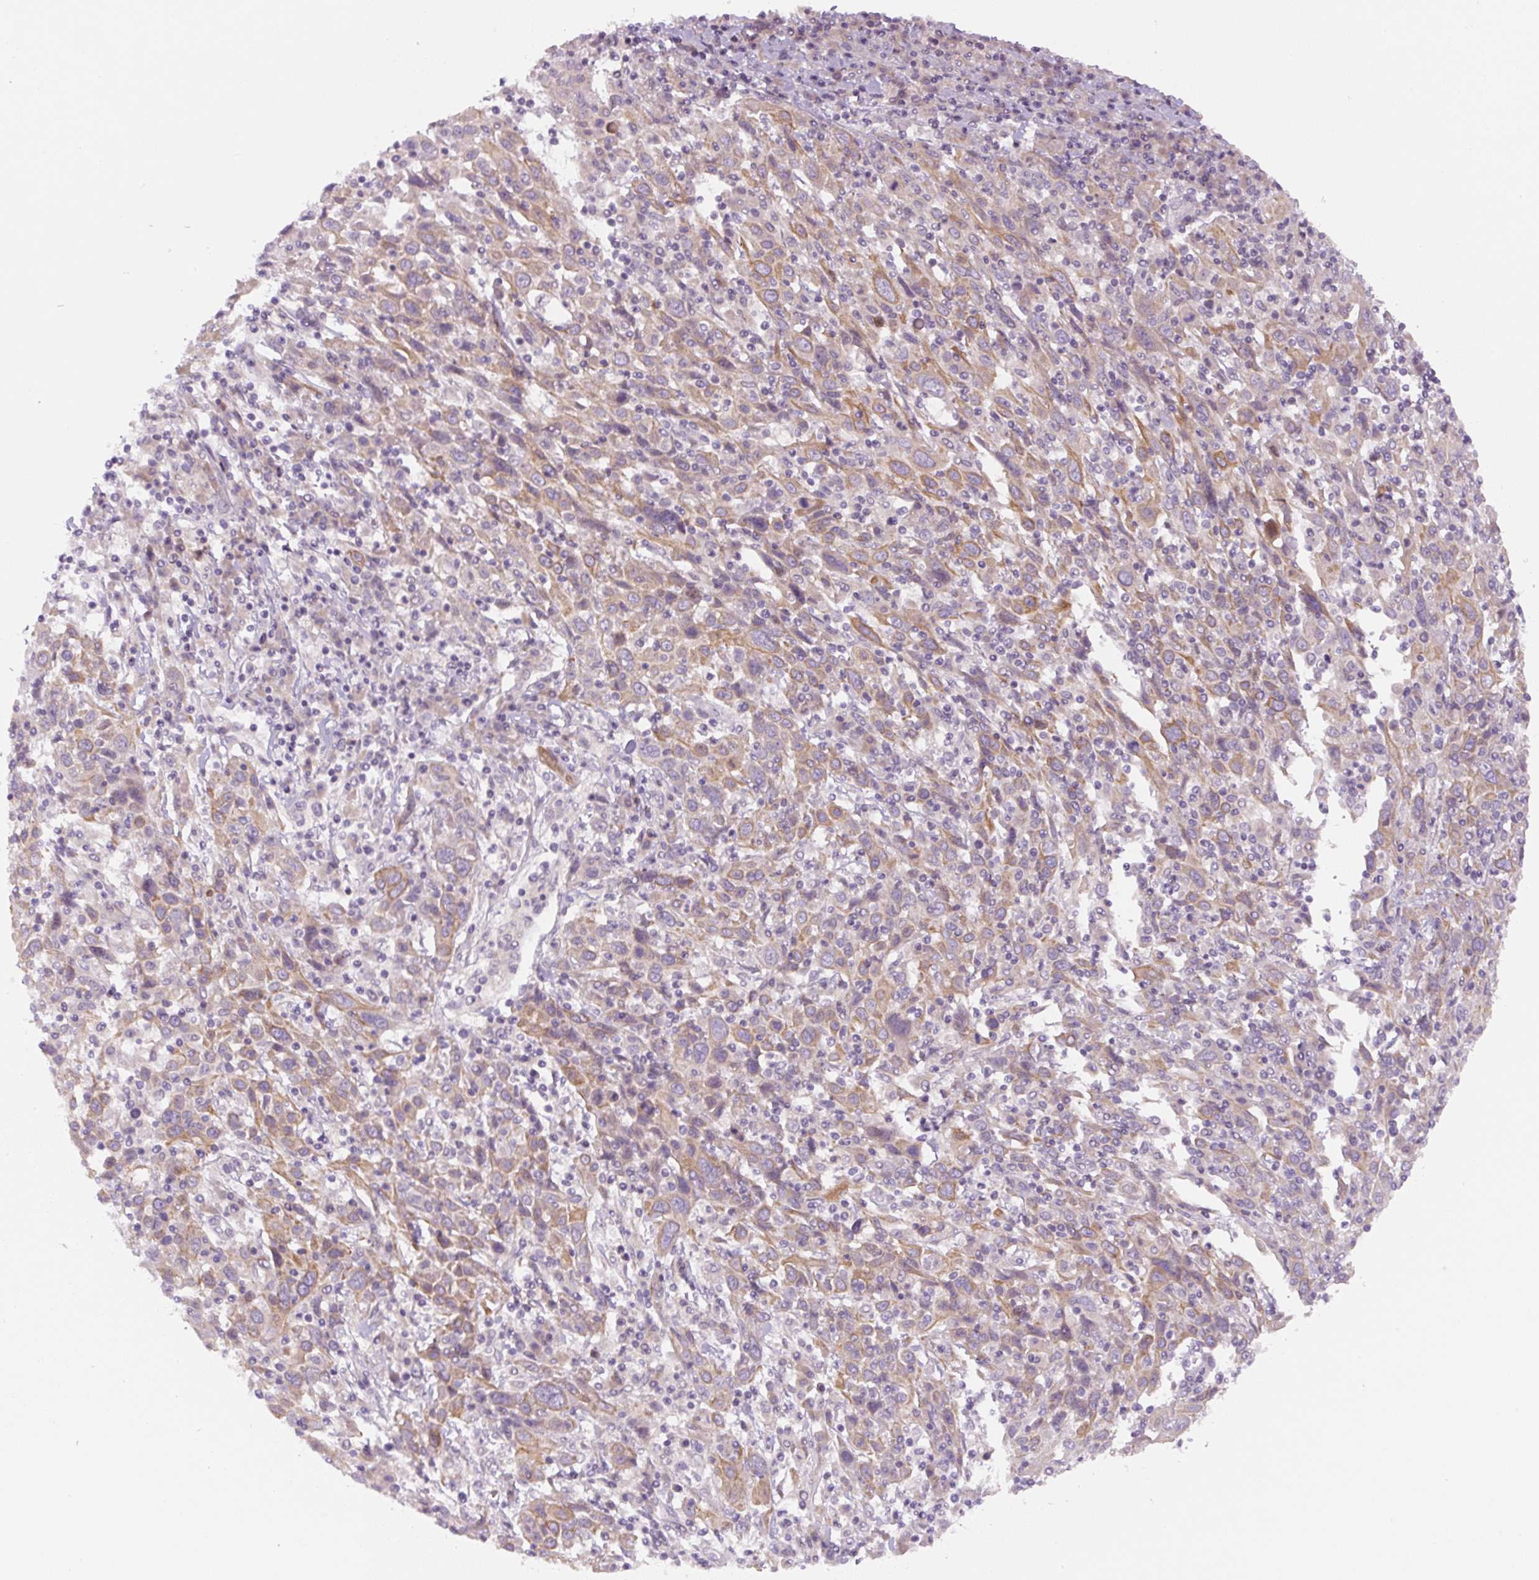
{"staining": {"intensity": "moderate", "quantity": "25%-75%", "location": "cytoplasmic/membranous"}, "tissue": "cervical cancer", "cell_type": "Tumor cells", "image_type": "cancer", "snomed": [{"axis": "morphology", "description": "Squamous cell carcinoma, NOS"}, {"axis": "topography", "description": "Cervix"}], "caption": "IHC micrograph of neoplastic tissue: human cervical cancer (squamous cell carcinoma) stained using immunohistochemistry displays medium levels of moderate protein expression localized specifically in the cytoplasmic/membranous of tumor cells, appearing as a cytoplasmic/membranous brown color.", "gene": "YIF1B", "patient": {"sex": "female", "age": 46}}